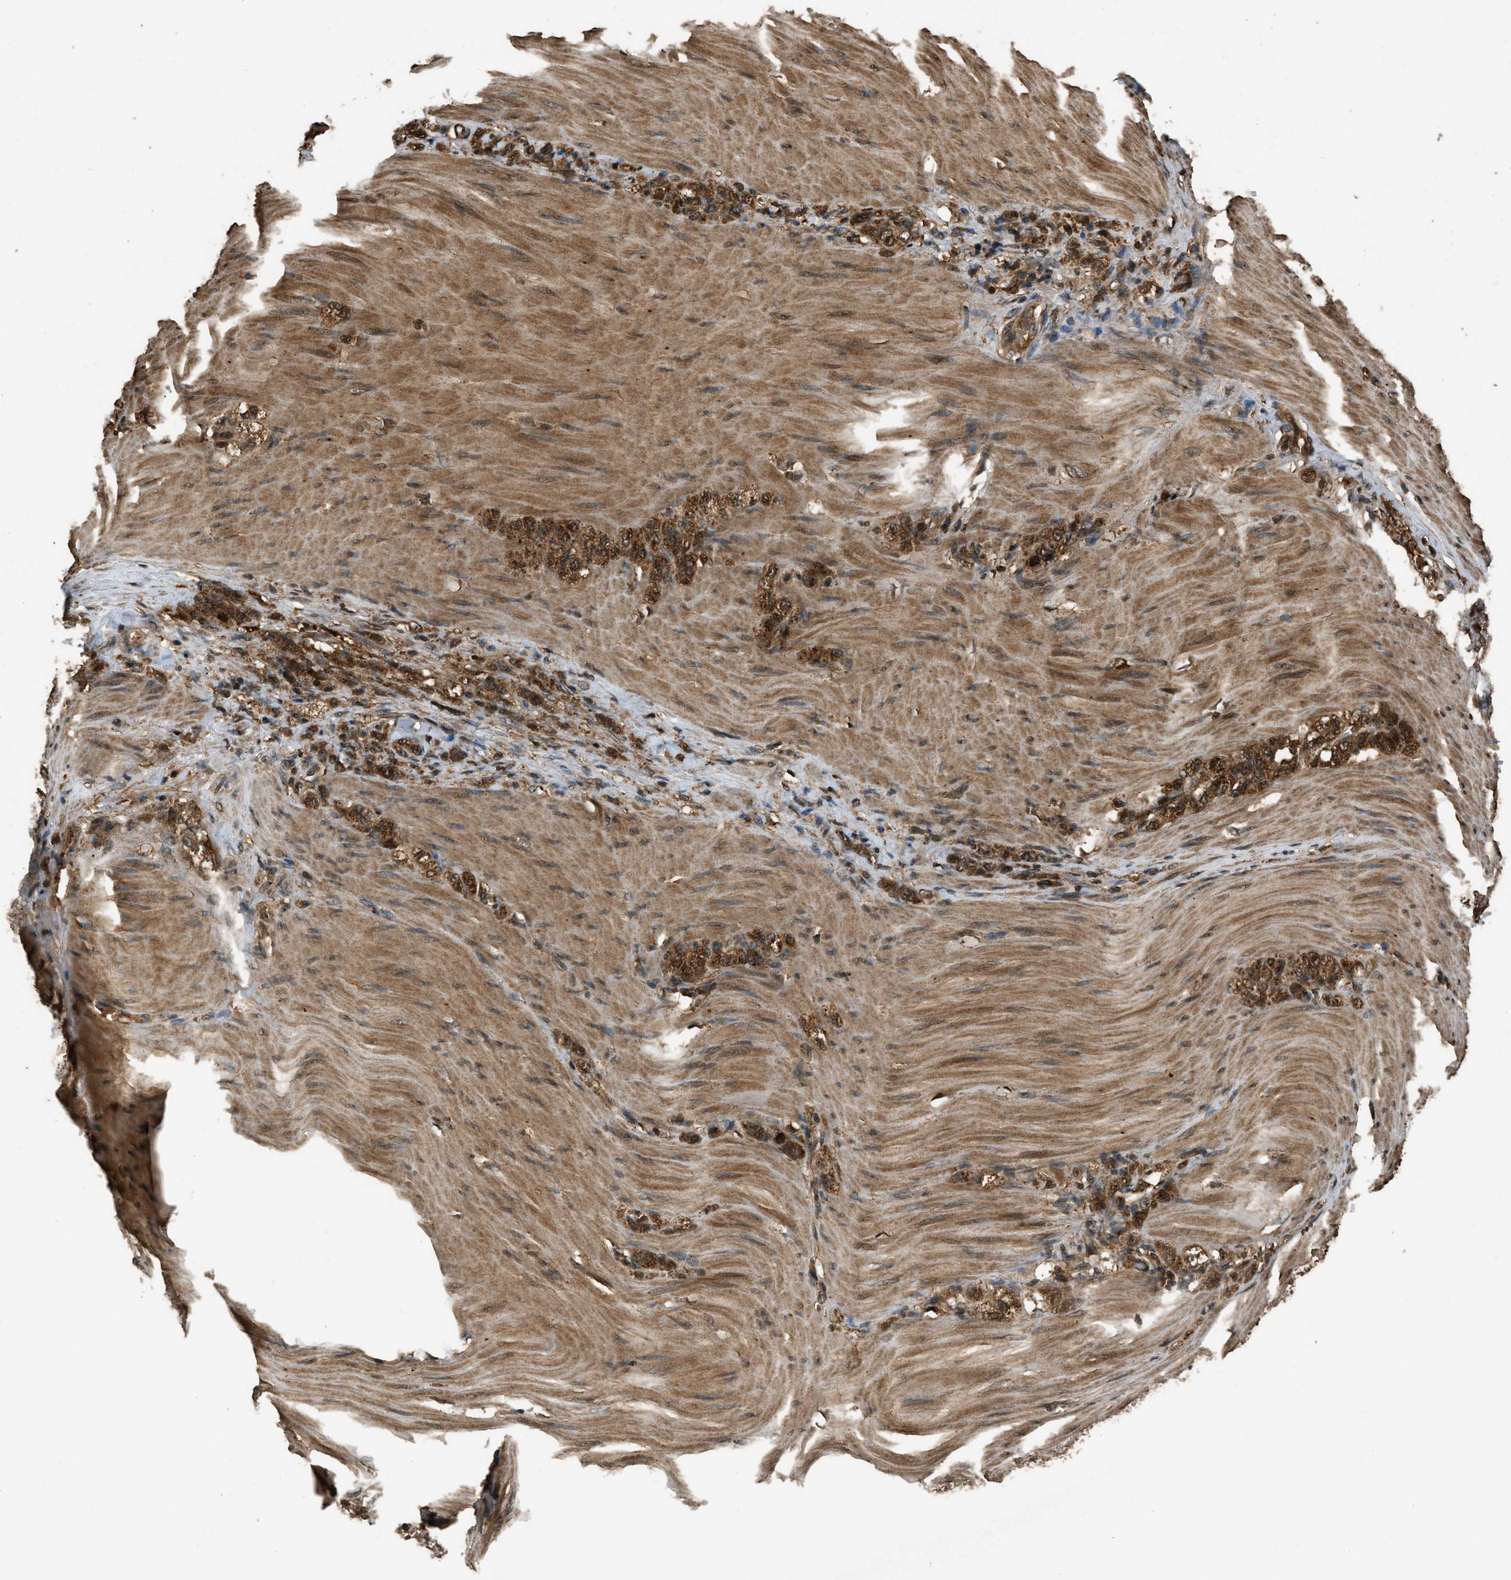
{"staining": {"intensity": "moderate", "quantity": ">75%", "location": "cytoplasmic/membranous"}, "tissue": "stomach cancer", "cell_type": "Tumor cells", "image_type": "cancer", "snomed": [{"axis": "morphology", "description": "Normal tissue, NOS"}, {"axis": "morphology", "description": "Adenocarcinoma, NOS"}, {"axis": "topography", "description": "Stomach"}], "caption": "Moderate cytoplasmic/membranous expression for a protein is seen in about >75% of tumor cells of stomach cancer (adenocarcinoma) using IHC.", "gene": "RAP2A", "patient": {"sex": "male", "age": 82}}